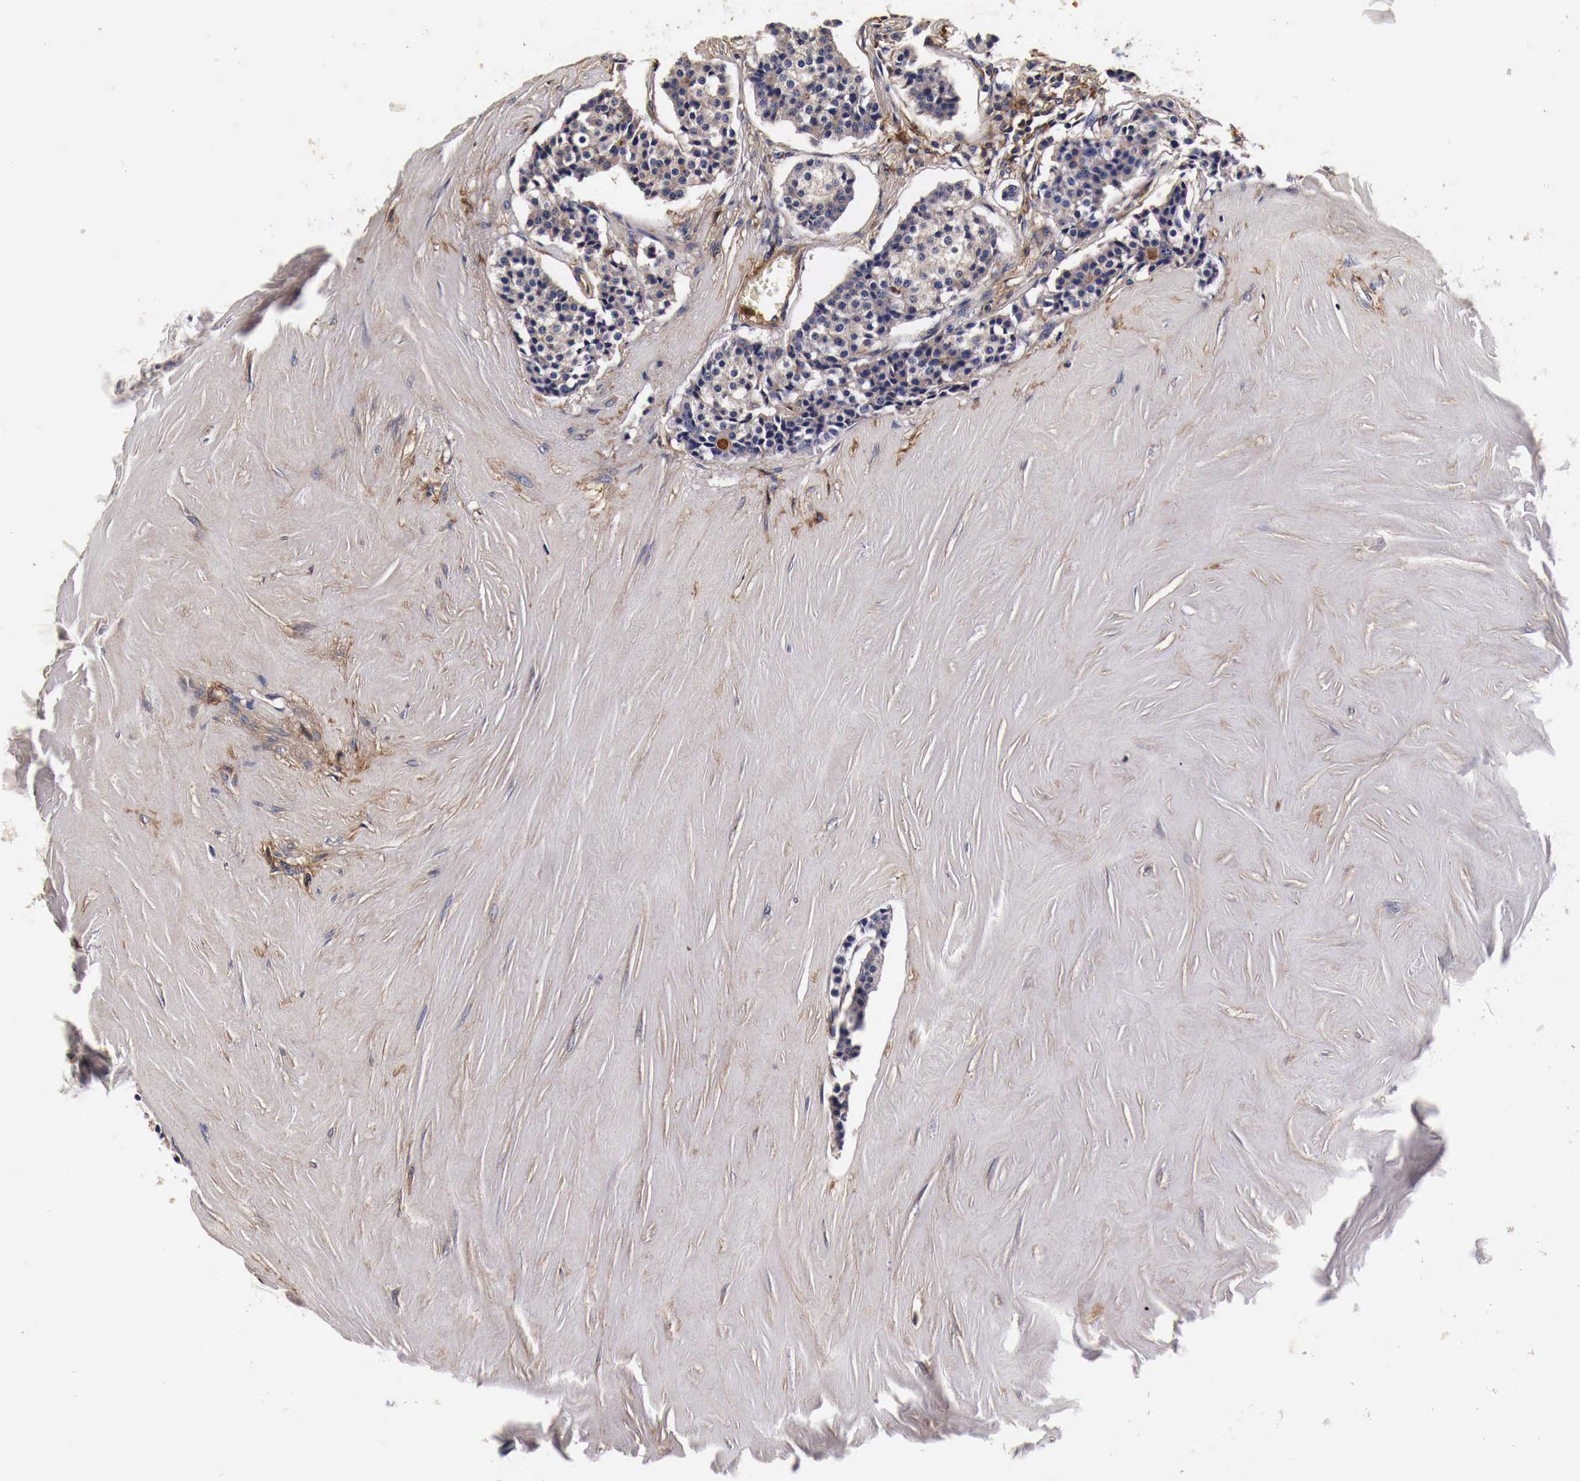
{"staining": {"intensity": "weak", "quantity": ">75%", "location": "cytoplasmic/membranous"}, "tissue": "carcinoid", "cell_type": "Tumor cells", "image_type": "cancer", "snomed": [{"axis": "morphology", "description": "Carcinoid, malignant, NOS"}, {"axis": "topography", "description": "Small intestine"}], "caption": "Immunohistochemical staining of human carcinoid exhibits low levels of weak cytoplasmic/membranous protein expression in about >75% of tumor cells.", "gene": "RP2", "patient": {"sex": "male", "age": 63}}